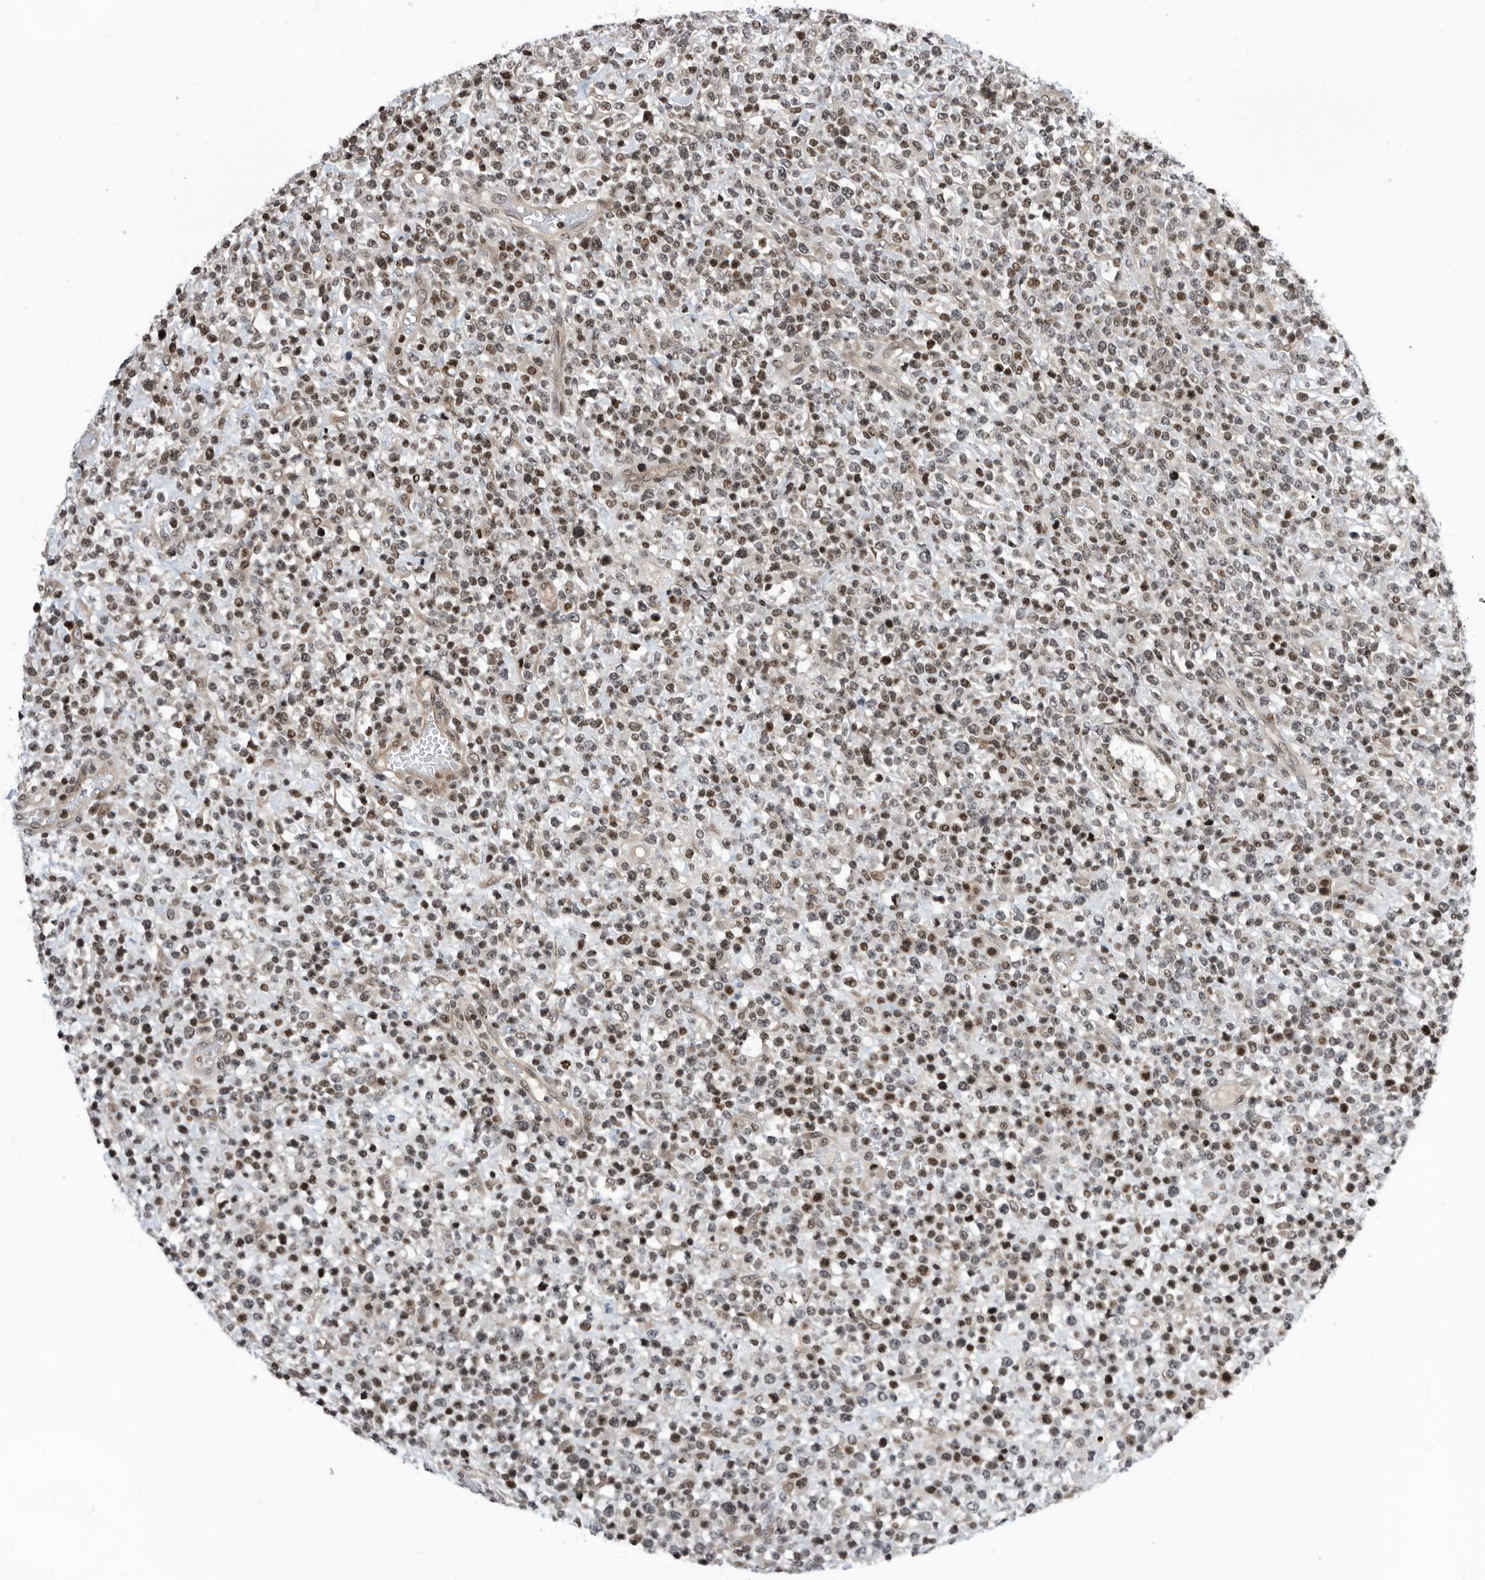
{"staining": {"intensity": "moderate", "quantity": "25%-75%", "location": "nuclear"}, "tissue": "lymphoma", "cell_type": "Tumor cells", "image_type": "cancer", "snomed": [{"axis": "morphology", "description": "Malignant lymphoma, non-Hodgkin's type, High grade"}, {"axis": "topography", "description": "Colon"}], "caption": "Protein analysis of high-grade malignant lymphoma, non-Hodgkin's type tissue displays moderate nuclear expression in about 25%-75% of tumor cells.", "gene": "SNRNP48", "patient": {"sex": "female", "age": 53}}